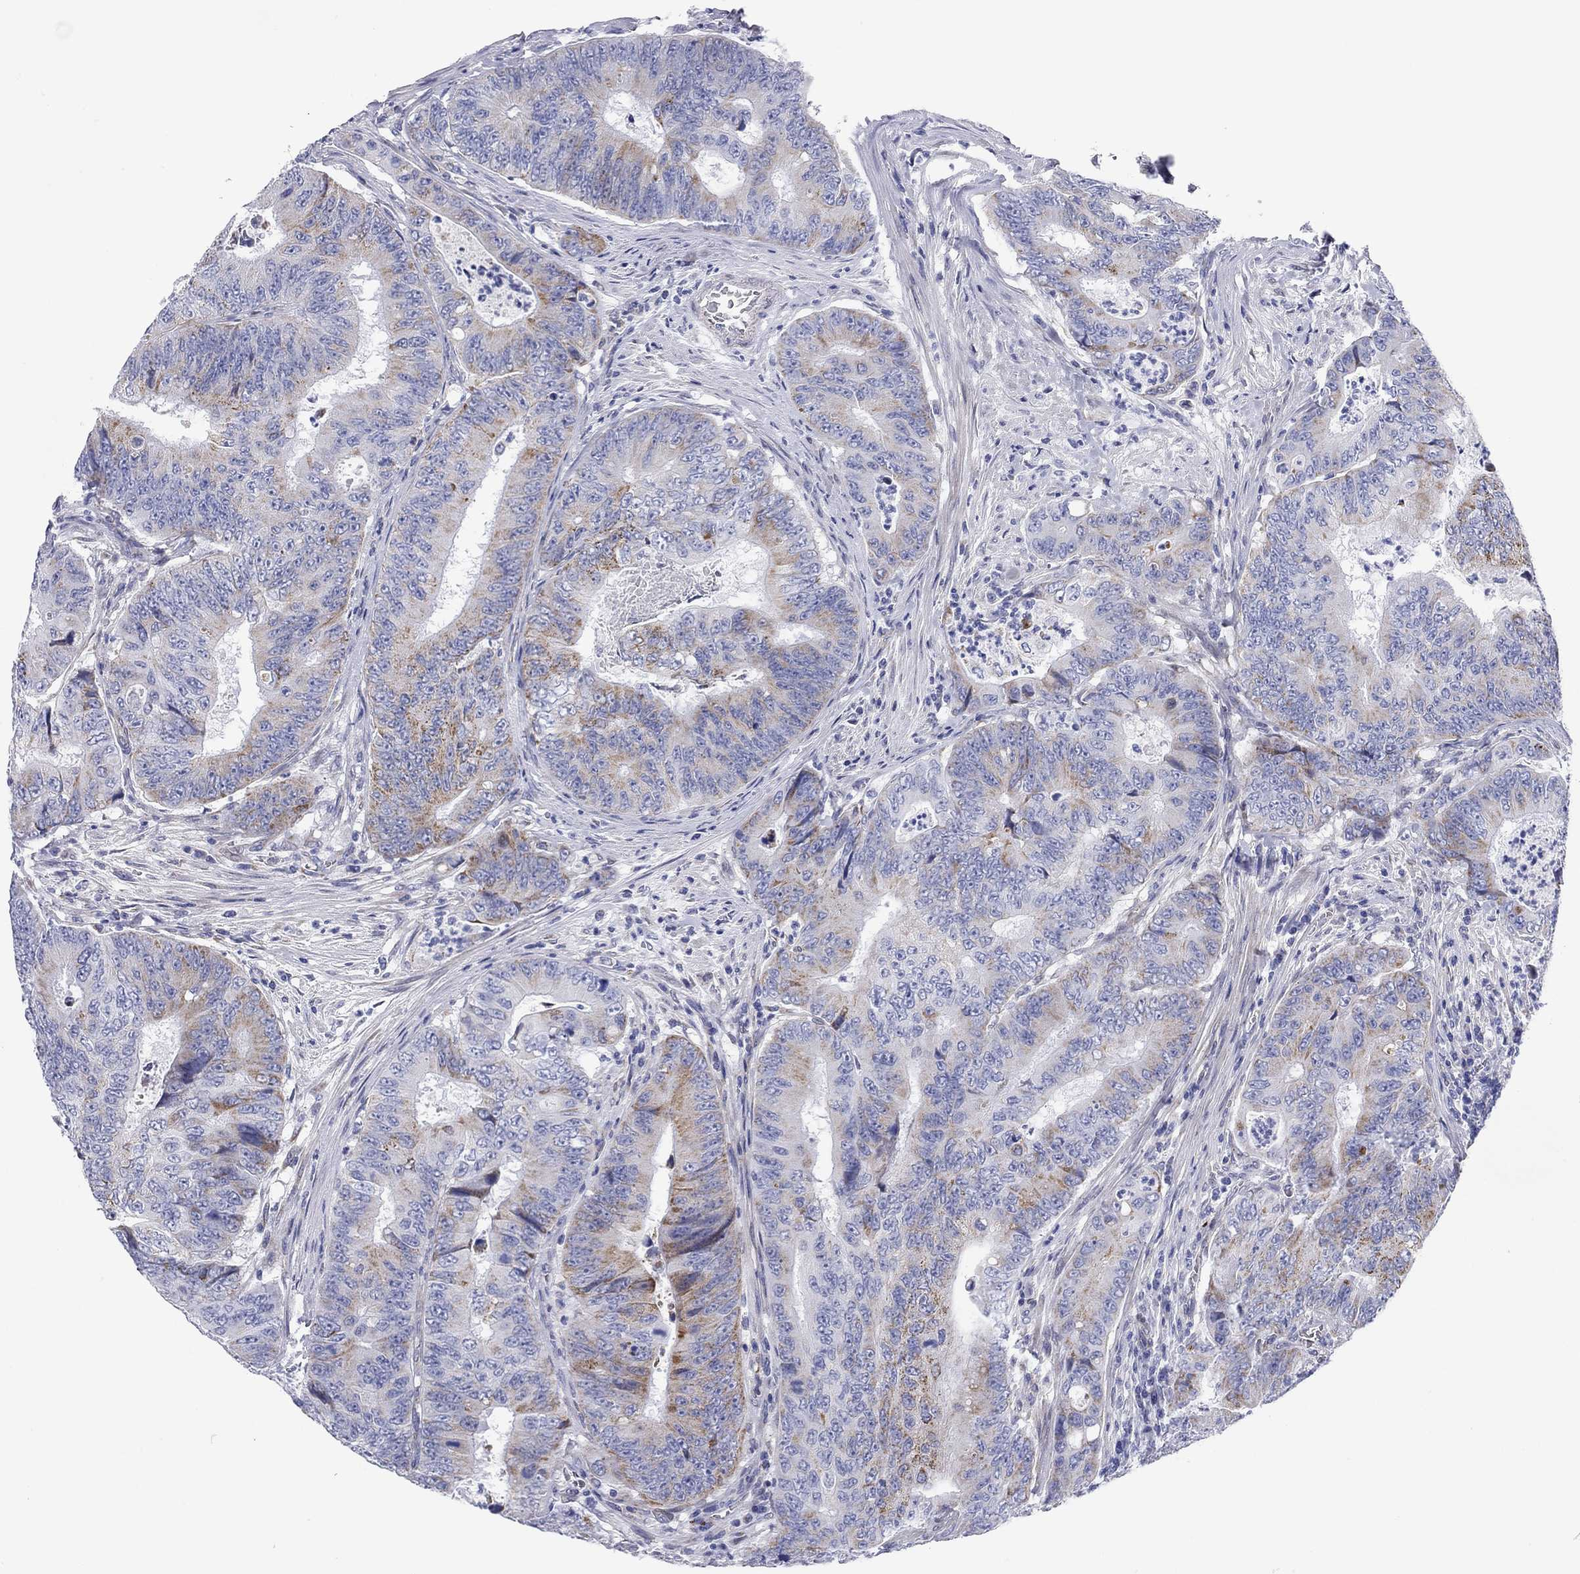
{"staining": {"intensity": "moderate", "quantity": "<25%", "location": "cytoplasmic/membranous"}, "tissue": "colorectal cancer", "cell_type": "Tumor cells", "image_type": "cancer", "snomed": [{"axis": "morphology", "description": "Adenocarcinoma, NOS"}, {"axis": "topography", "description": "Colon"}], "caption": "Protein staining of adenocarcinoma (colorectal) tissue reveals moderate cytoplasmic/membranous positivity in approximately <25% of tumor cells. (Stains: DAB (3,3'-diaminobenzidine) in brown, nuclei in blue, Microscopy: brightfield microscopy at high magnification).", "gene": "CHI3L2", "patient": {"sex": "female", "age": 48}}